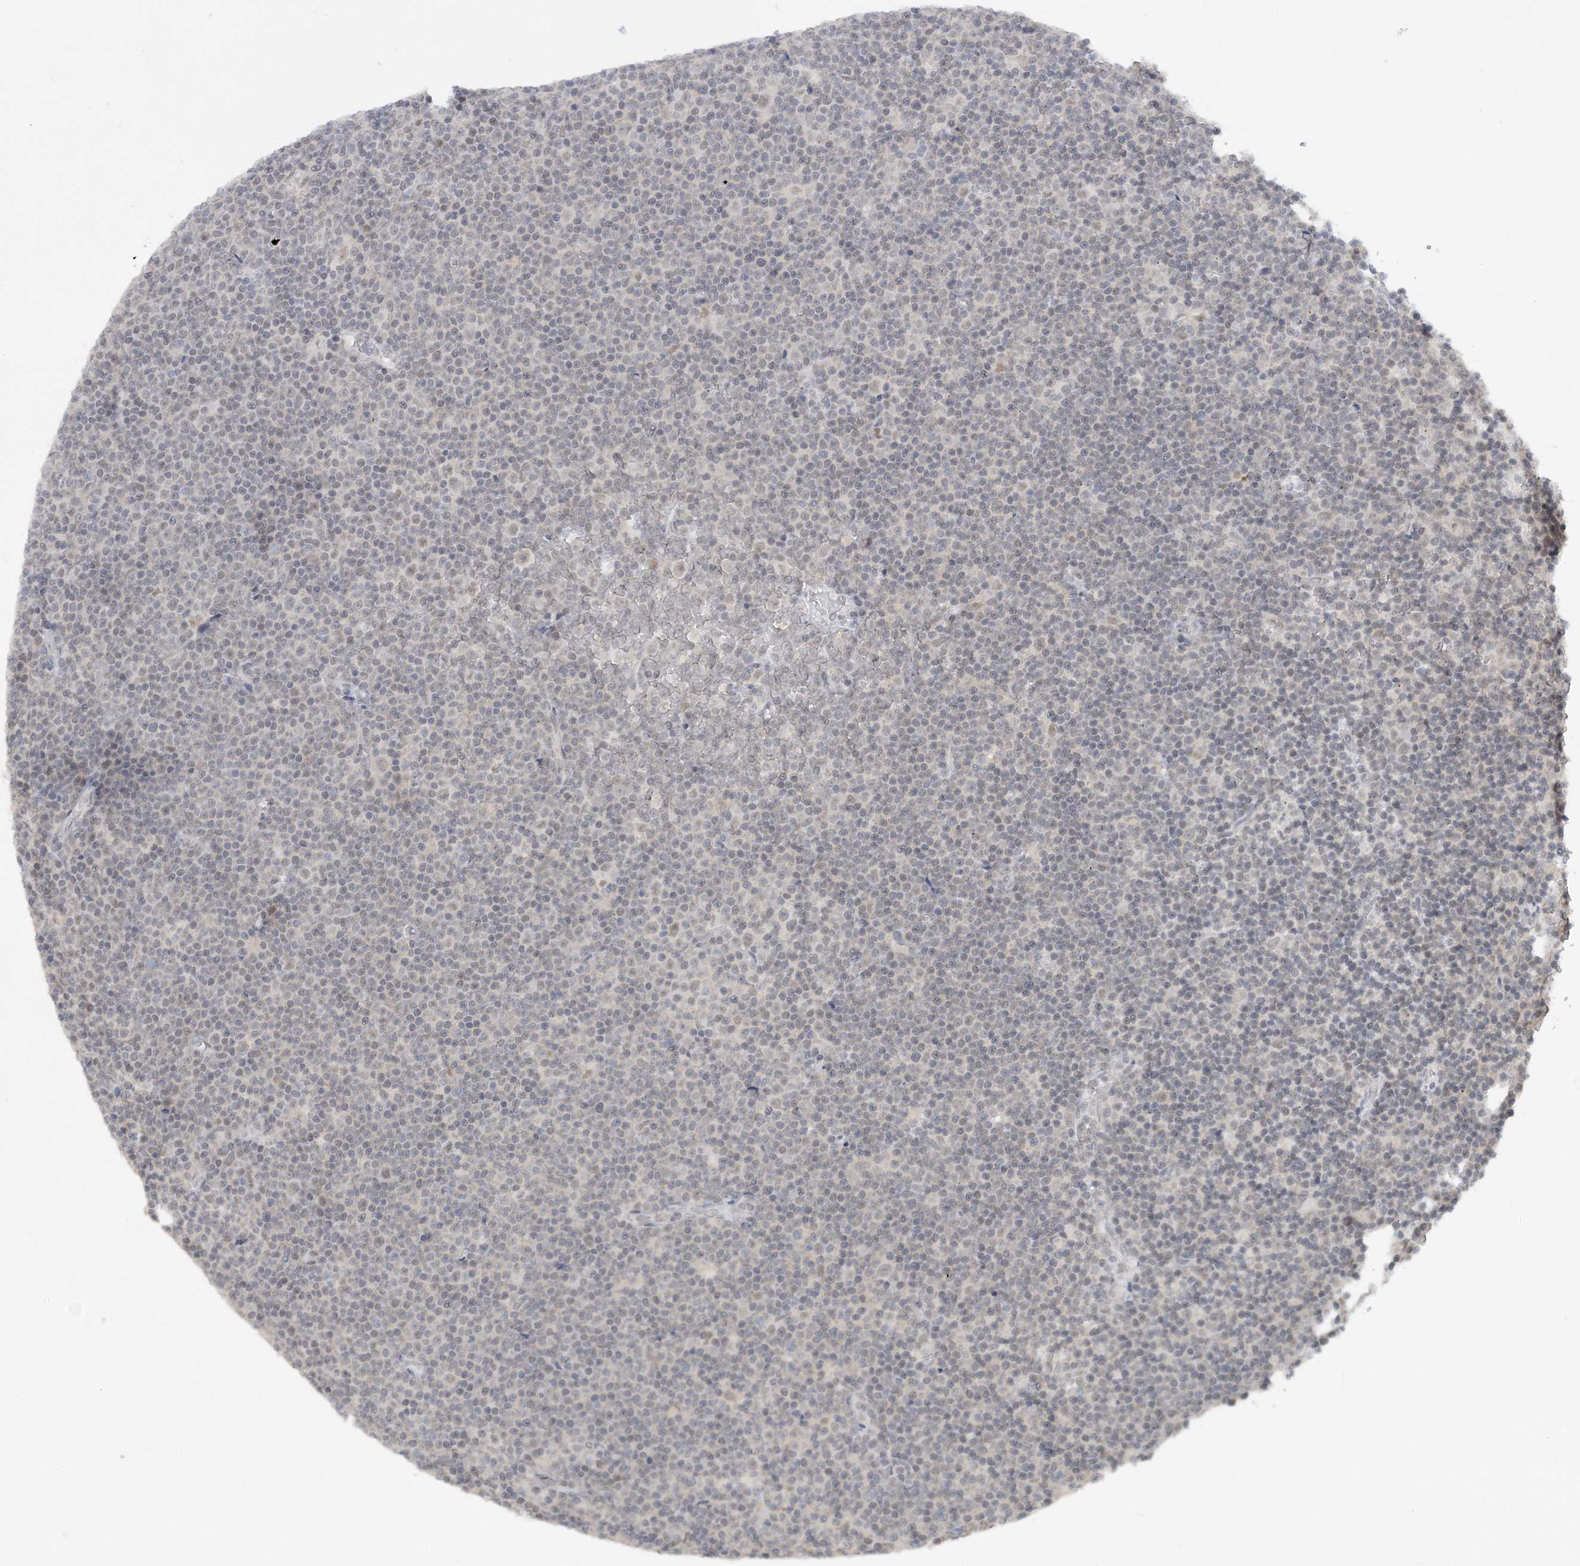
{"staining": {"intensity": "weak", "quantity": "25%-75%", "location": "nuclear"}, "tissue": "lymphoma", "cell_type": "Tumor cells", "image_type": "cancer", "snomed": [{"axis": "morphology", "description": "Malignant lymphoma, non-Hodgkin's type, Low grade"}, {"axis": "topography", "description": "Lymph node"}], "caption": "Lymphoma tissue exhibits weak nuclear staining in about 25%-75% of tumor cells, visualized by immunohistochemistry. (DAB IHC with brightfield microscopy, high magnification).", "gene": "KMT2D", "patient": {"sex": "female", "age": 67}}